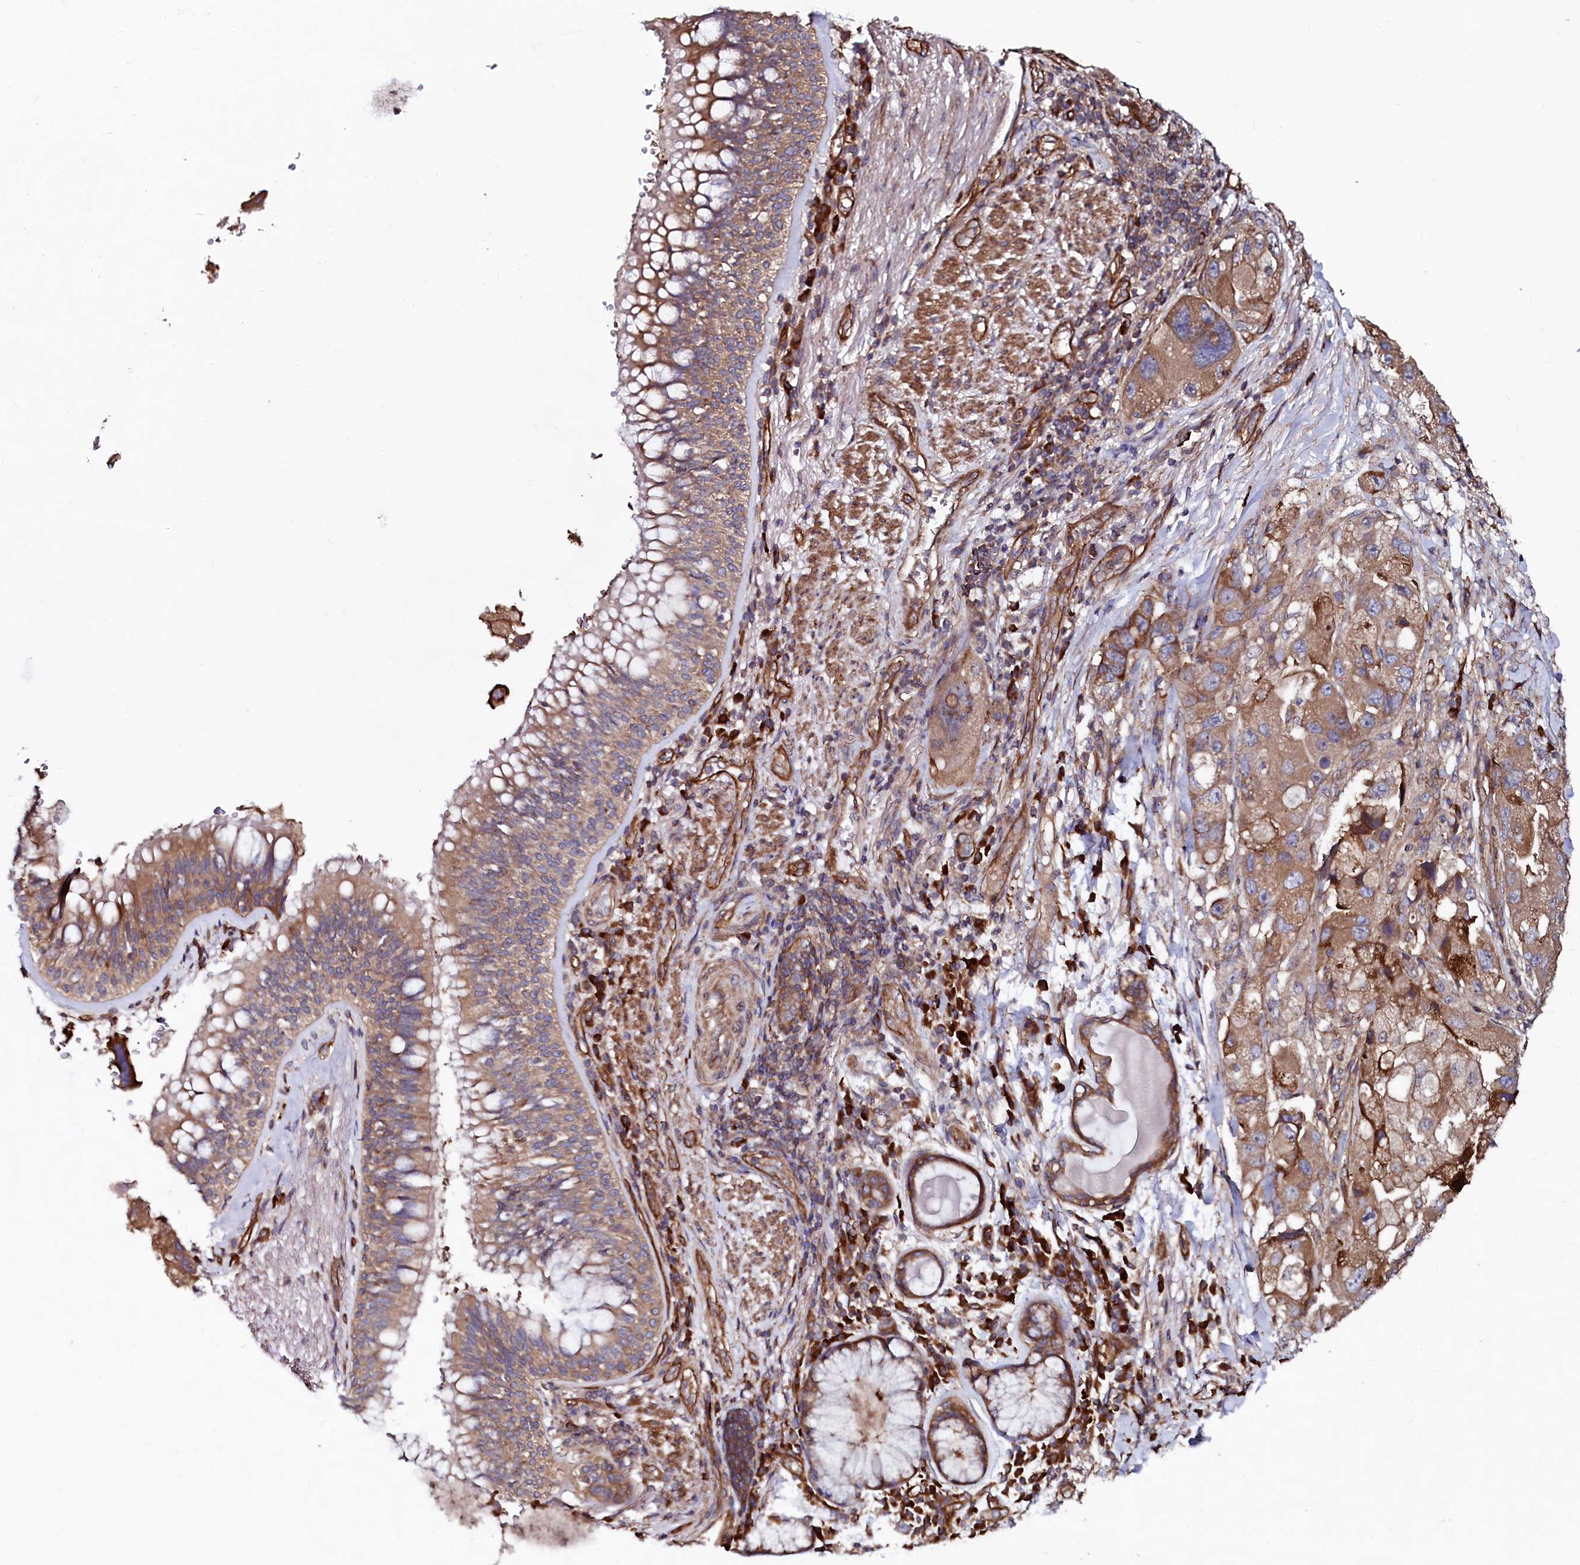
{"staining": {"intensity": "moderate", "quantity": ">75%", "location": "cytoplasmic/membranous"}, "tissue": "lung cancer", "cell_type": "Tumor cells", "image_type": "cancer", "snomed": [{"axis": "morphology", "description": "Adenocarcinoma, NOS"}, {"axis": "topography", "description": "Lung"}], "caption": "Protein analysis of adenocarcinoma (lung) tissue displays moderate cytoplasmic/membranous expression in approximately >75% of tumor cells. Using DAB (brown) and hematoxylin (blue) stains, captured at high magnification using brightfield microscopy.", "gene": "USPL1", "patient": {"sex": "female", "age": 54}}